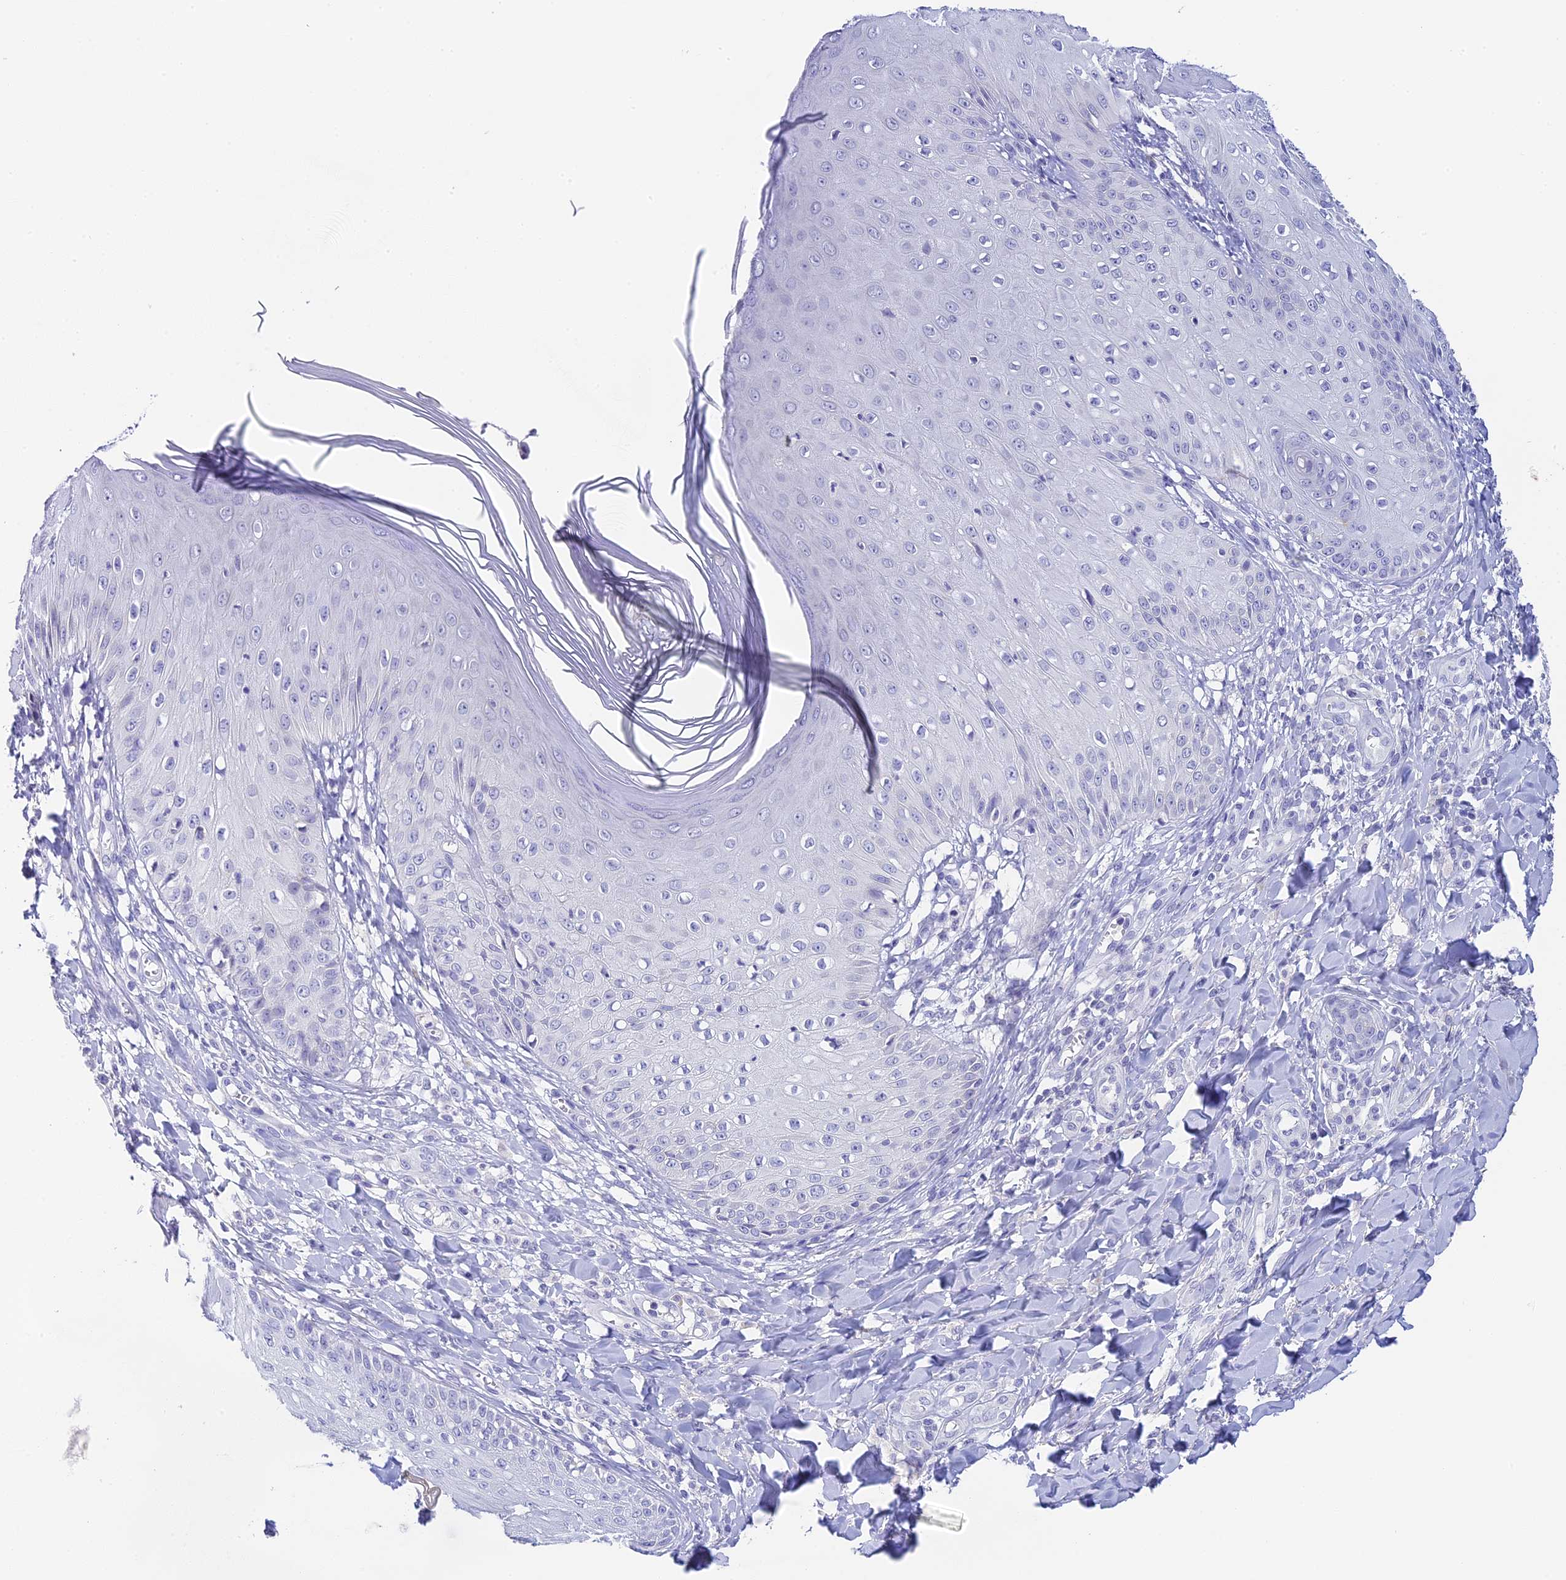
{"staining": {"intensity": "moderate", "quantity": "<25%", "location": "cytoplasmic/membranous"}, "tissue": "skin", "cell_type": "Epidermal cells", "image_type": "normal", "snomed": [{"axis": "morphology", "description": "Normal tissue, NOS"}, {"axis": "morphology", "description": "Inflammation, NOS"}, {"axis": "topography", "description": "Soft tissue"}, {"axis": "topography", "description": "Anal"}], "caption": "Benign skin shows moderate cytoplasmic/membranous positivity in approximately <25% of epidermal cells The staining was performed using DAB (3,3'-diaminobenzidine), with brown indicating positive protein expression. Nuclei are stained blue with hematoxylin..", "gene": "C12orf29", "patient": {"sex": "female", "age": 15}}